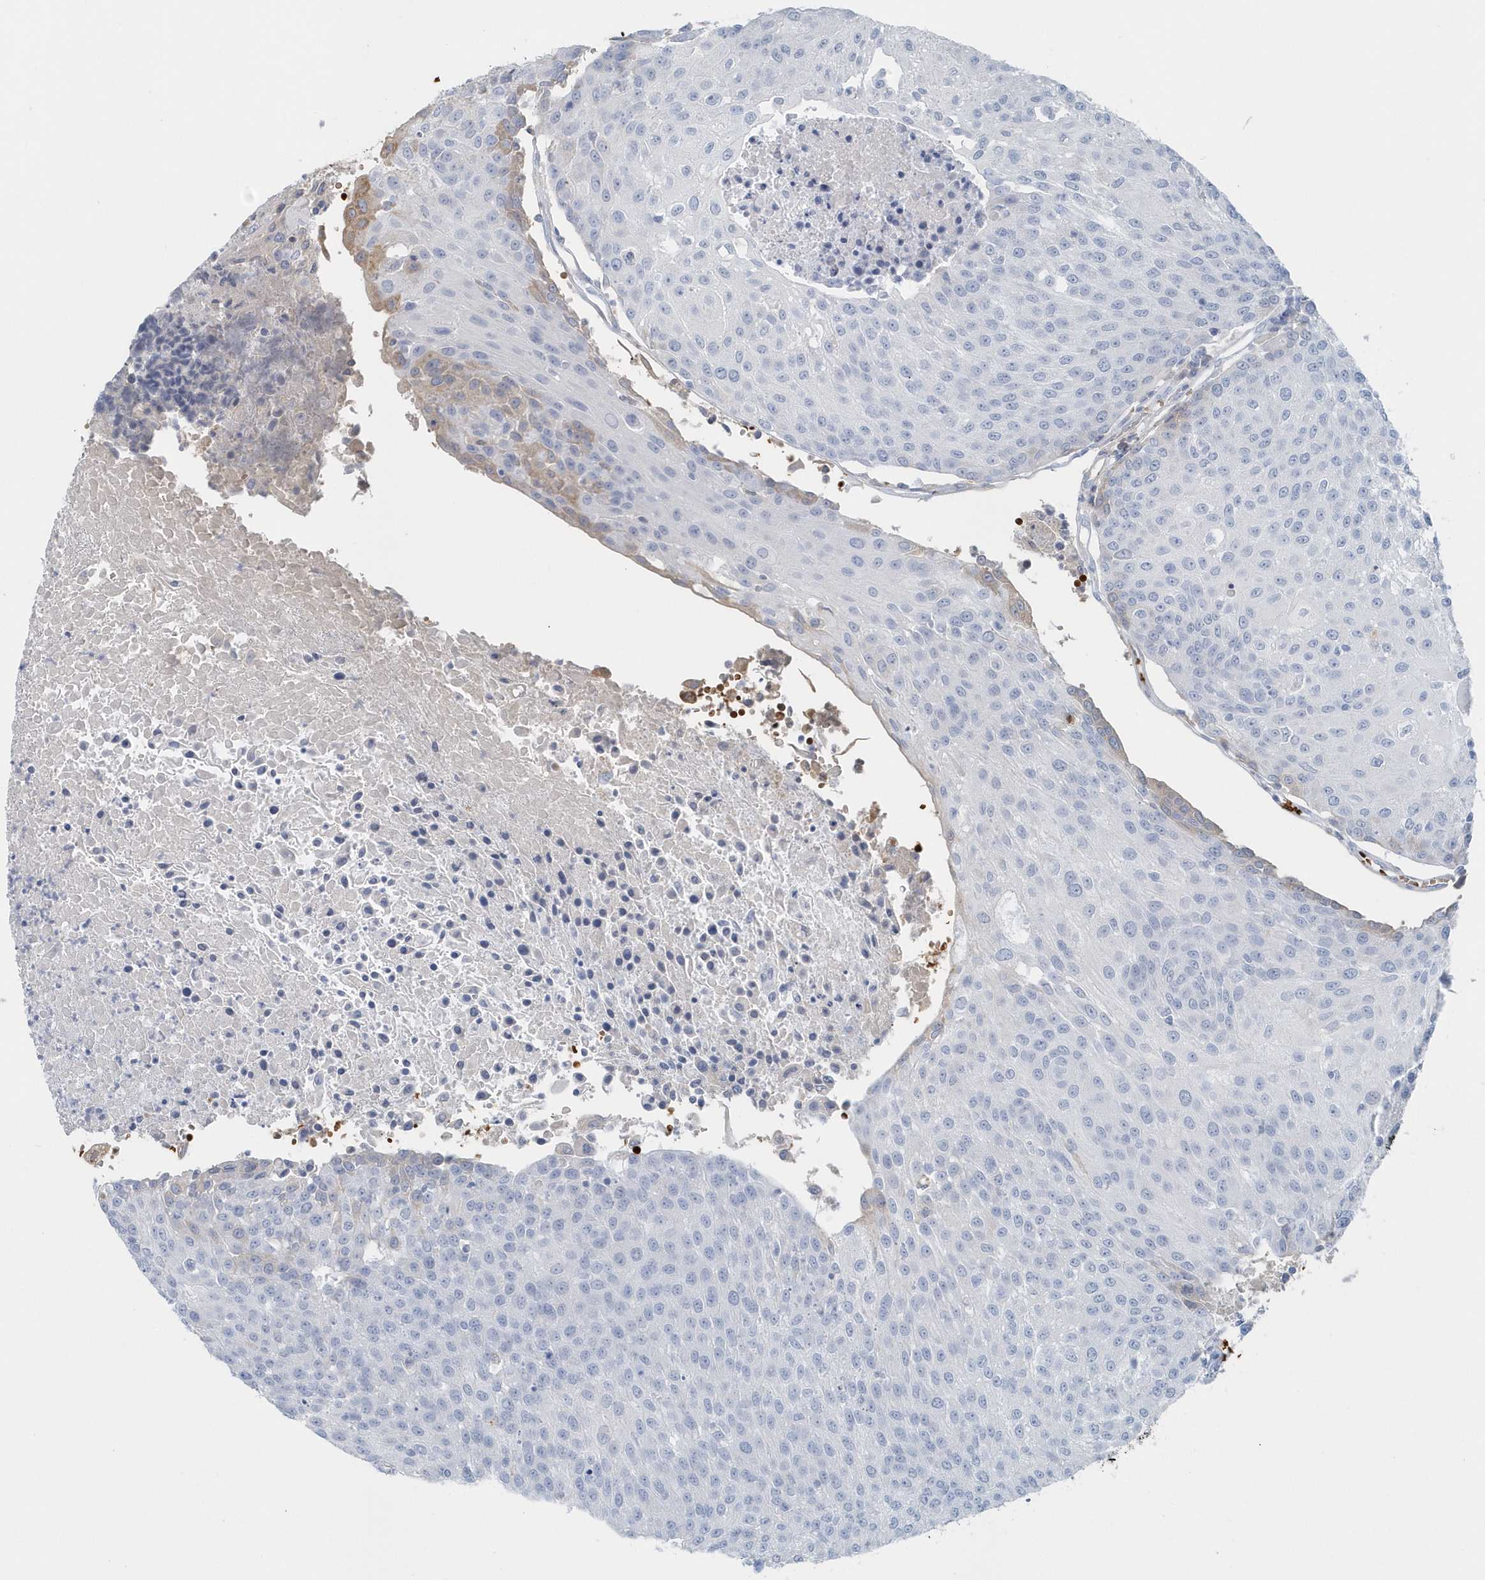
{"staining": {"intensity": "weak", "quantity": "<25%", "location": "cytoplasmic/membranous"}, "tissue": "urothelial cancer", "cell_type": "Tumor cells", "image_type": "cancer", "snomed": [{"axis": "morphology", "description": "Urothelial carcinoma, High grade"}, {"axis": "topography", "description": "Urinary bladder"}], "caption": "Tumor cells show no significant protein expression in urothelial cancer. (DAB immunohistochemistry visualized using brightfield microscopy, high magnification).", "gene": "HBA2", "patient": {"sex": "female", "age": 85}}